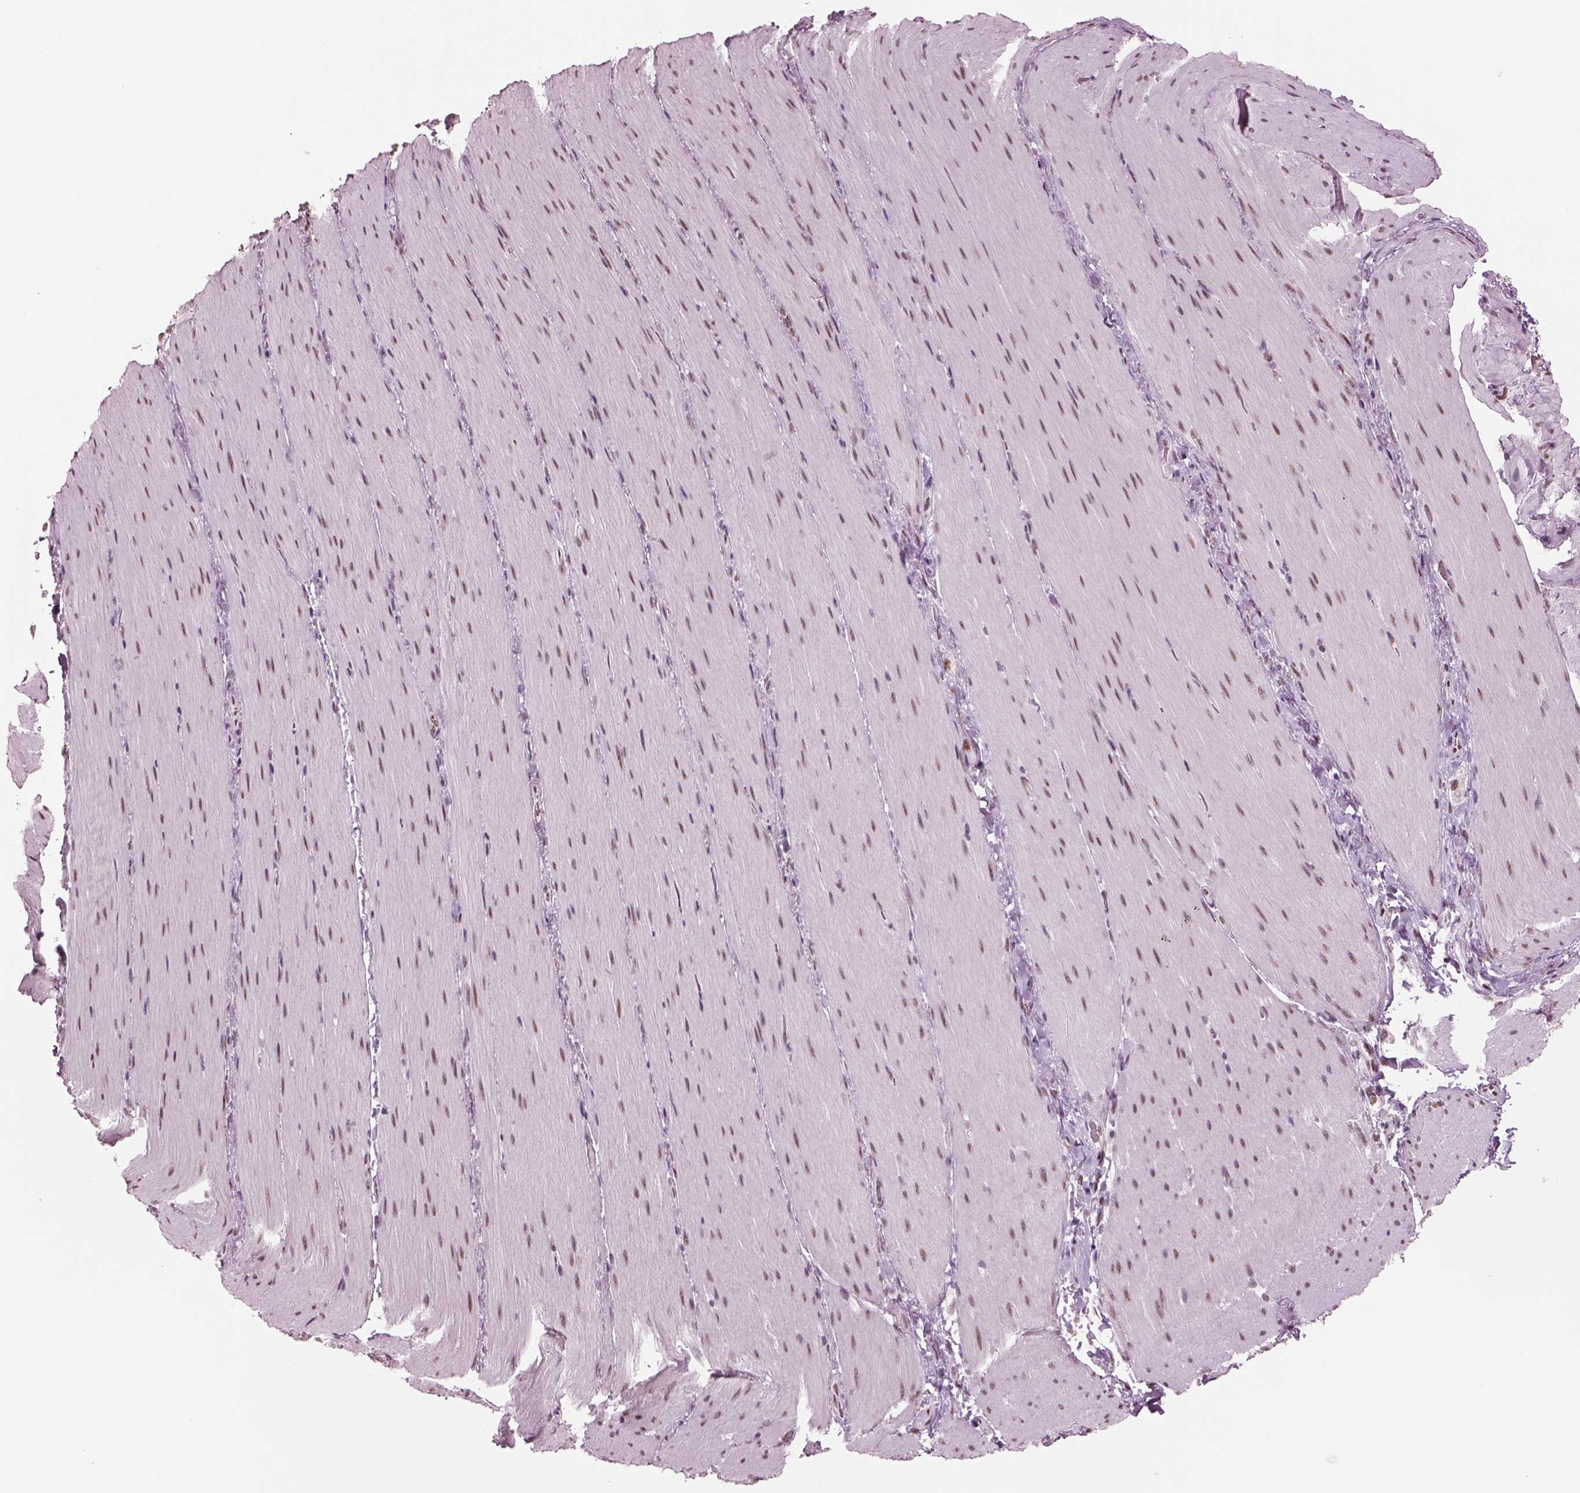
{"staining": {"intensity": "moderate", "quantity": "25%-75%", "location": "nuclear"}, "tissue": "smooth muscle", "cell_type": "Smooth muscle cells", "image_type": "normal", "snomed": [{"axis": "morphology", "description": "Normal tissue, NOS"}, {"axis": "topography", "description": "Smooth muscle"}, {"axis": "topography", "description": "Colon"}], "caption": "The image displays immunohistochemical staining of normal smooth muscle. There is moderate nuclear staining is identified in approximately 25%-75% of smooth muscle cells. (DAB (3,3'-diaminobenzidine) = brown stain, brightfield microscopy at high magnification).", "gene": "SEPHS1", "patient": {"sex": "male", "age": 73}}